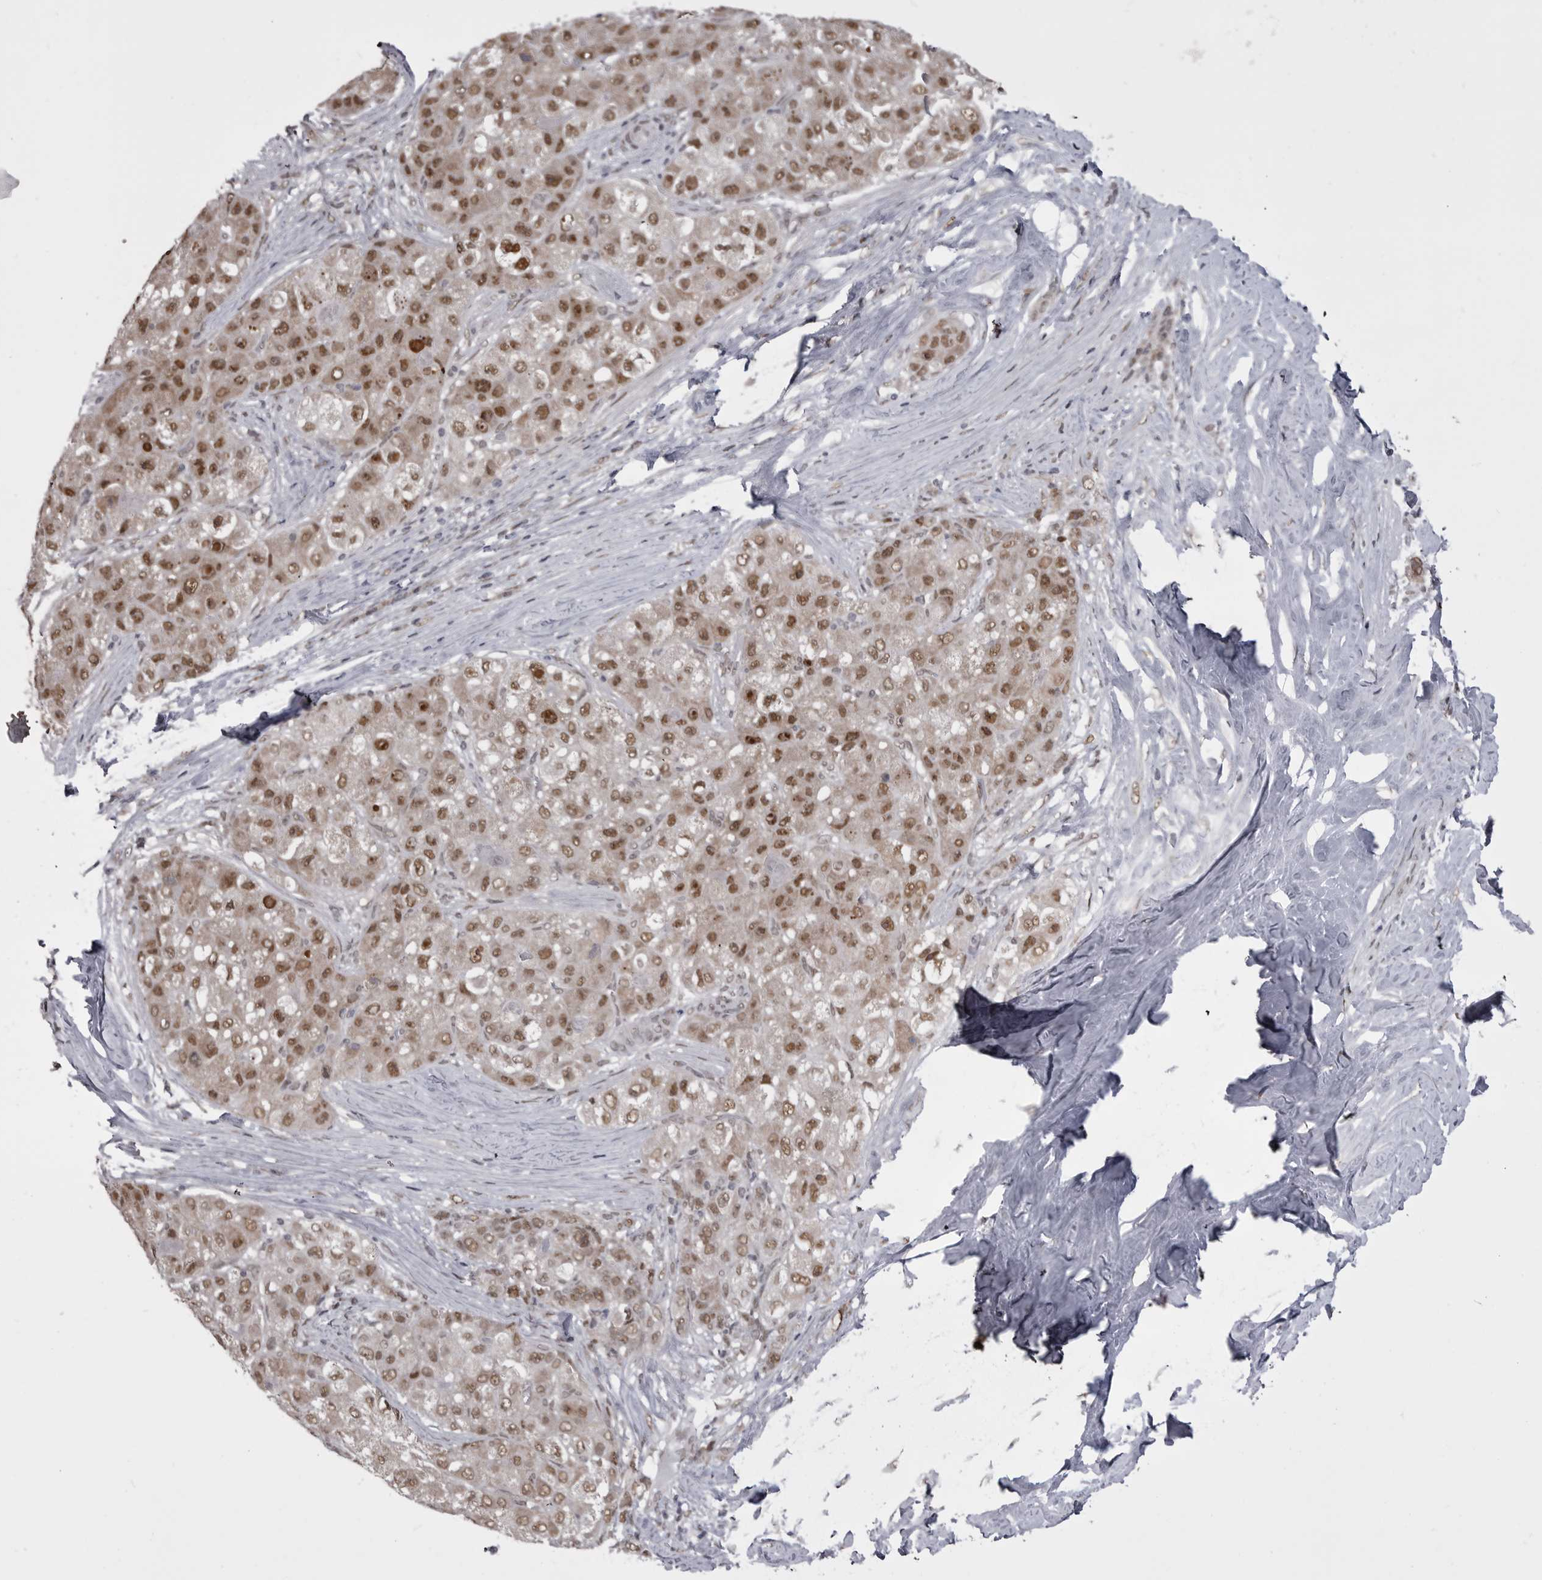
{"staining": {"intensity": "strong", "quantity": ">75%", "location": "nuclear"}, "tissue": "liver cancer", "cell_type": "Tumor cells", "image_type": "cancer", "snomed": [{"axis": "morphology", "description": "Carcinoma, Hepatocellular, NOS"}, {"axis": "topography", "description": "Liver"}], "caption": "Protein staining demonstrates strong nuclear expression in about >75% of tumor cells in liver cancer.", "gene": "MEPCE", "patient": {"sex": "male", "age": 80}}